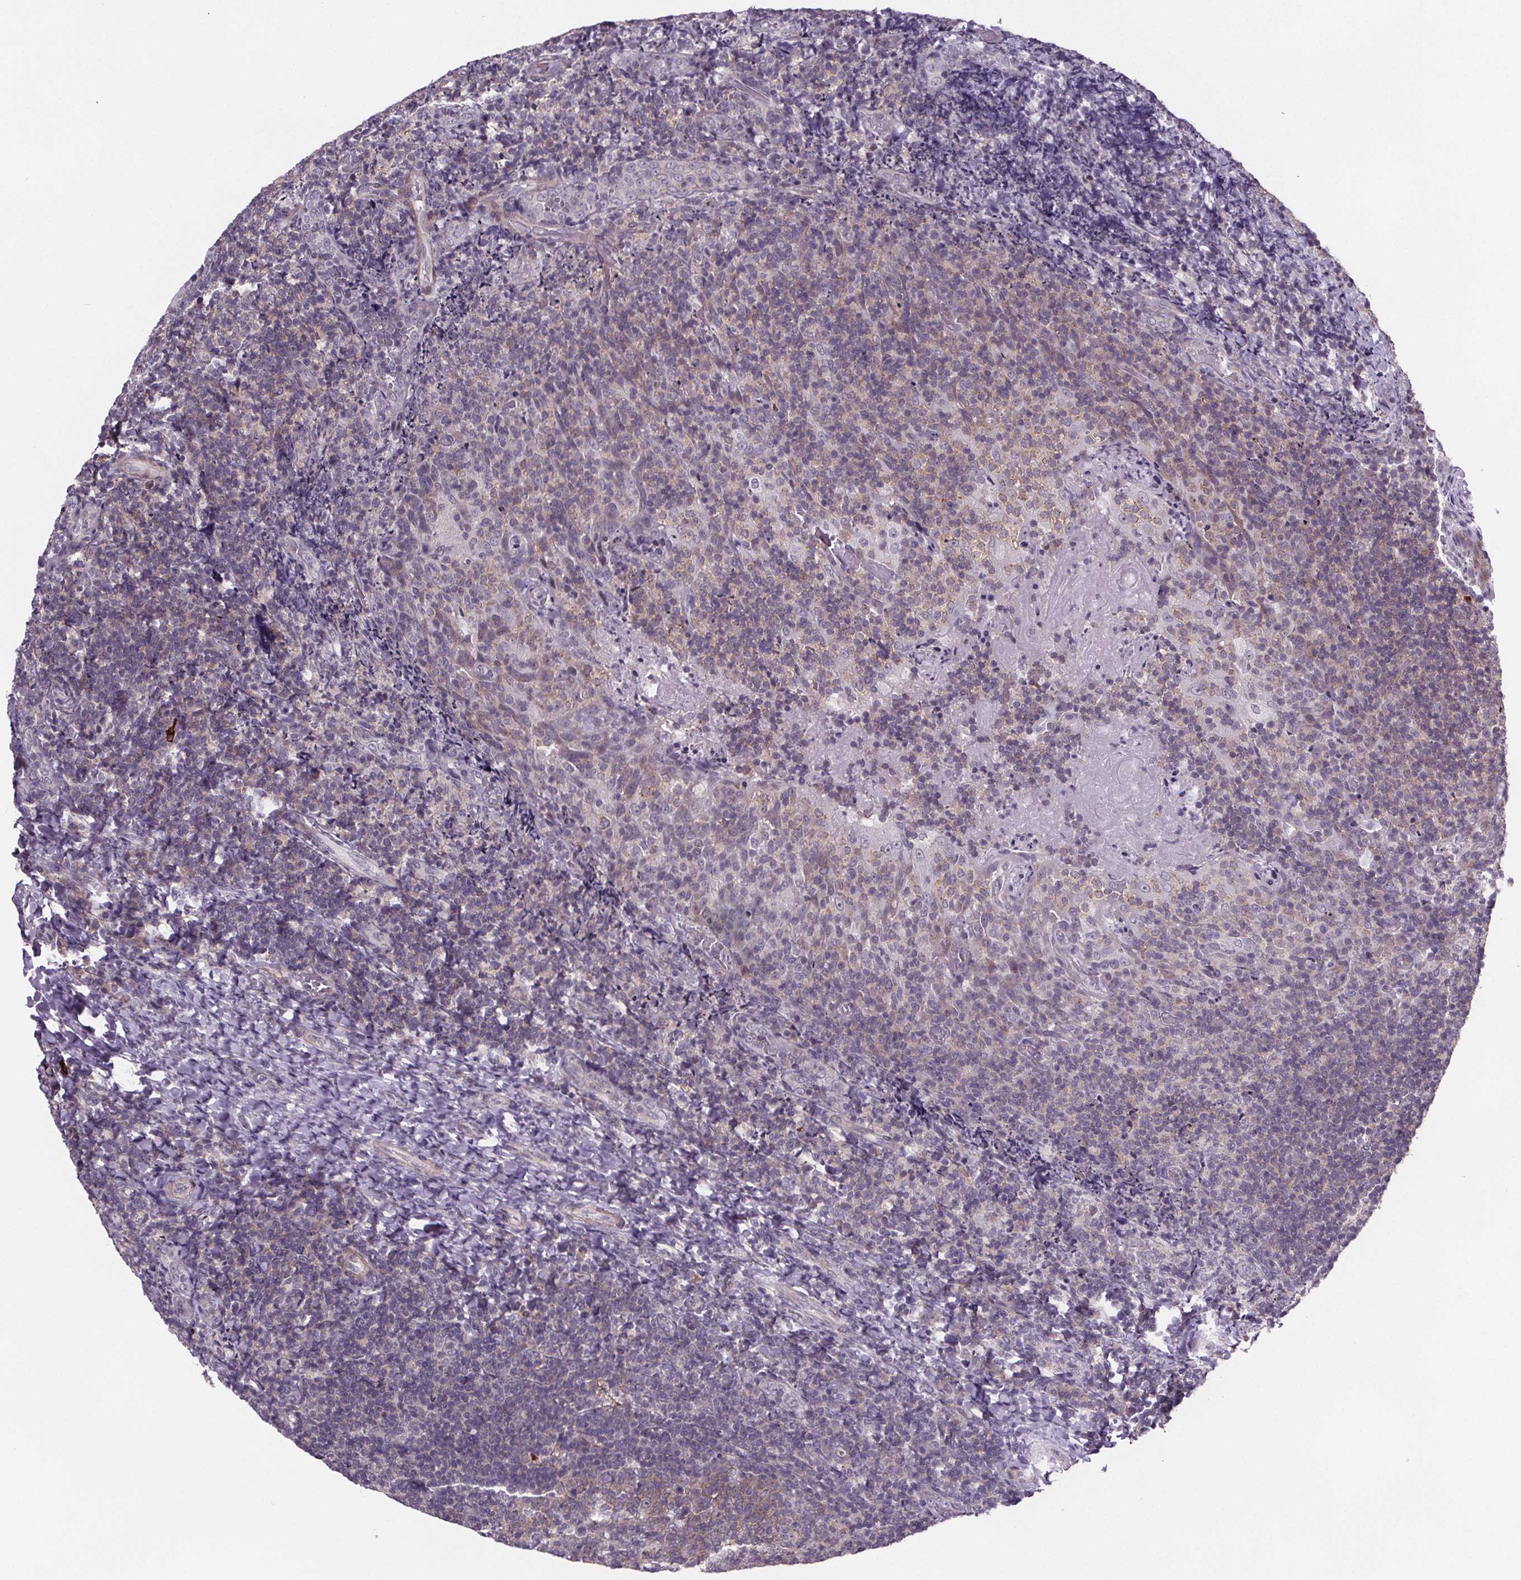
{"staining": {"intensity": "weak", "quantity": "25%-75%", "location": "cytoplasmic/membranous"}, "tissue": "tonsil", "cell_type": "Germinal center cells", "image_type": "normal", "snomed": [{"axis": "morphology", "description": "Normal tissue, NOS"}, {"axis": "topography", "description": "Tonsil"}], "caption": "Germinal center cells reveal weak cytoplasmic/membranous staining in approximately 25%-75% of cells in benign tonsil.", "gene": "TTC12", "patient": {"sex": "female", "age": 10}}